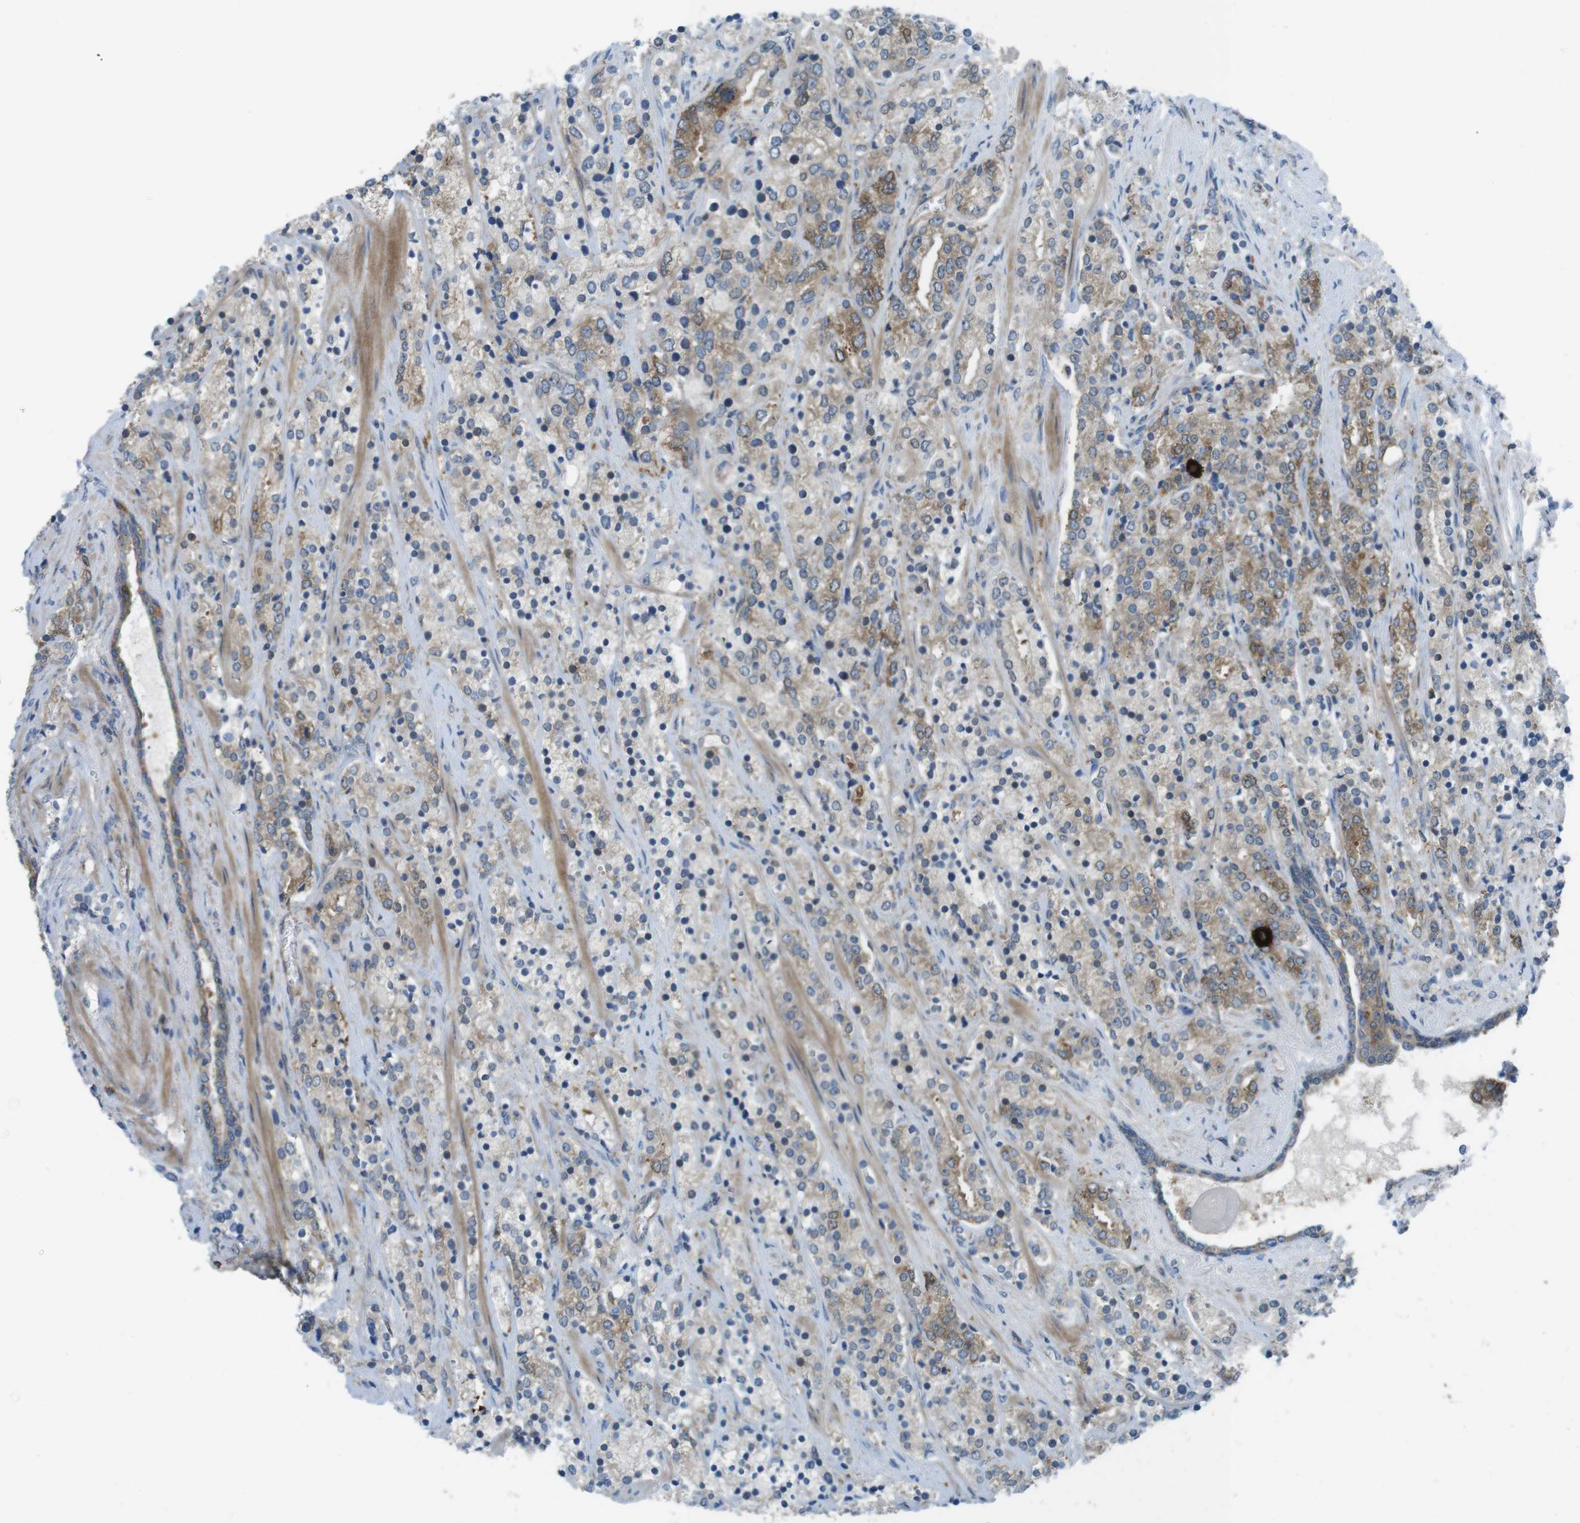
{"staining": {"intensity": "moderate", "quantity": ">75%", "location": "cytoplasmic/membranous"}, "tissue": "prostate cancer", "cell_type": "Tumor cells", "image_type": "cancer", "snomed": [{"axis": "morphology", "description": "Adenocarcinoma, High grade"}, {"axis": "topography", "description": "Prostate"}], "caption": "A brown stain shows moderate cytoplasmic/membranous staining of a protein in human prostate cancer tumor cells. (DAB = brown stain, brightfield microscopy at high magnification).", "gene": "MTHFD1", "patient": {"sex": "male", "age": 71}}